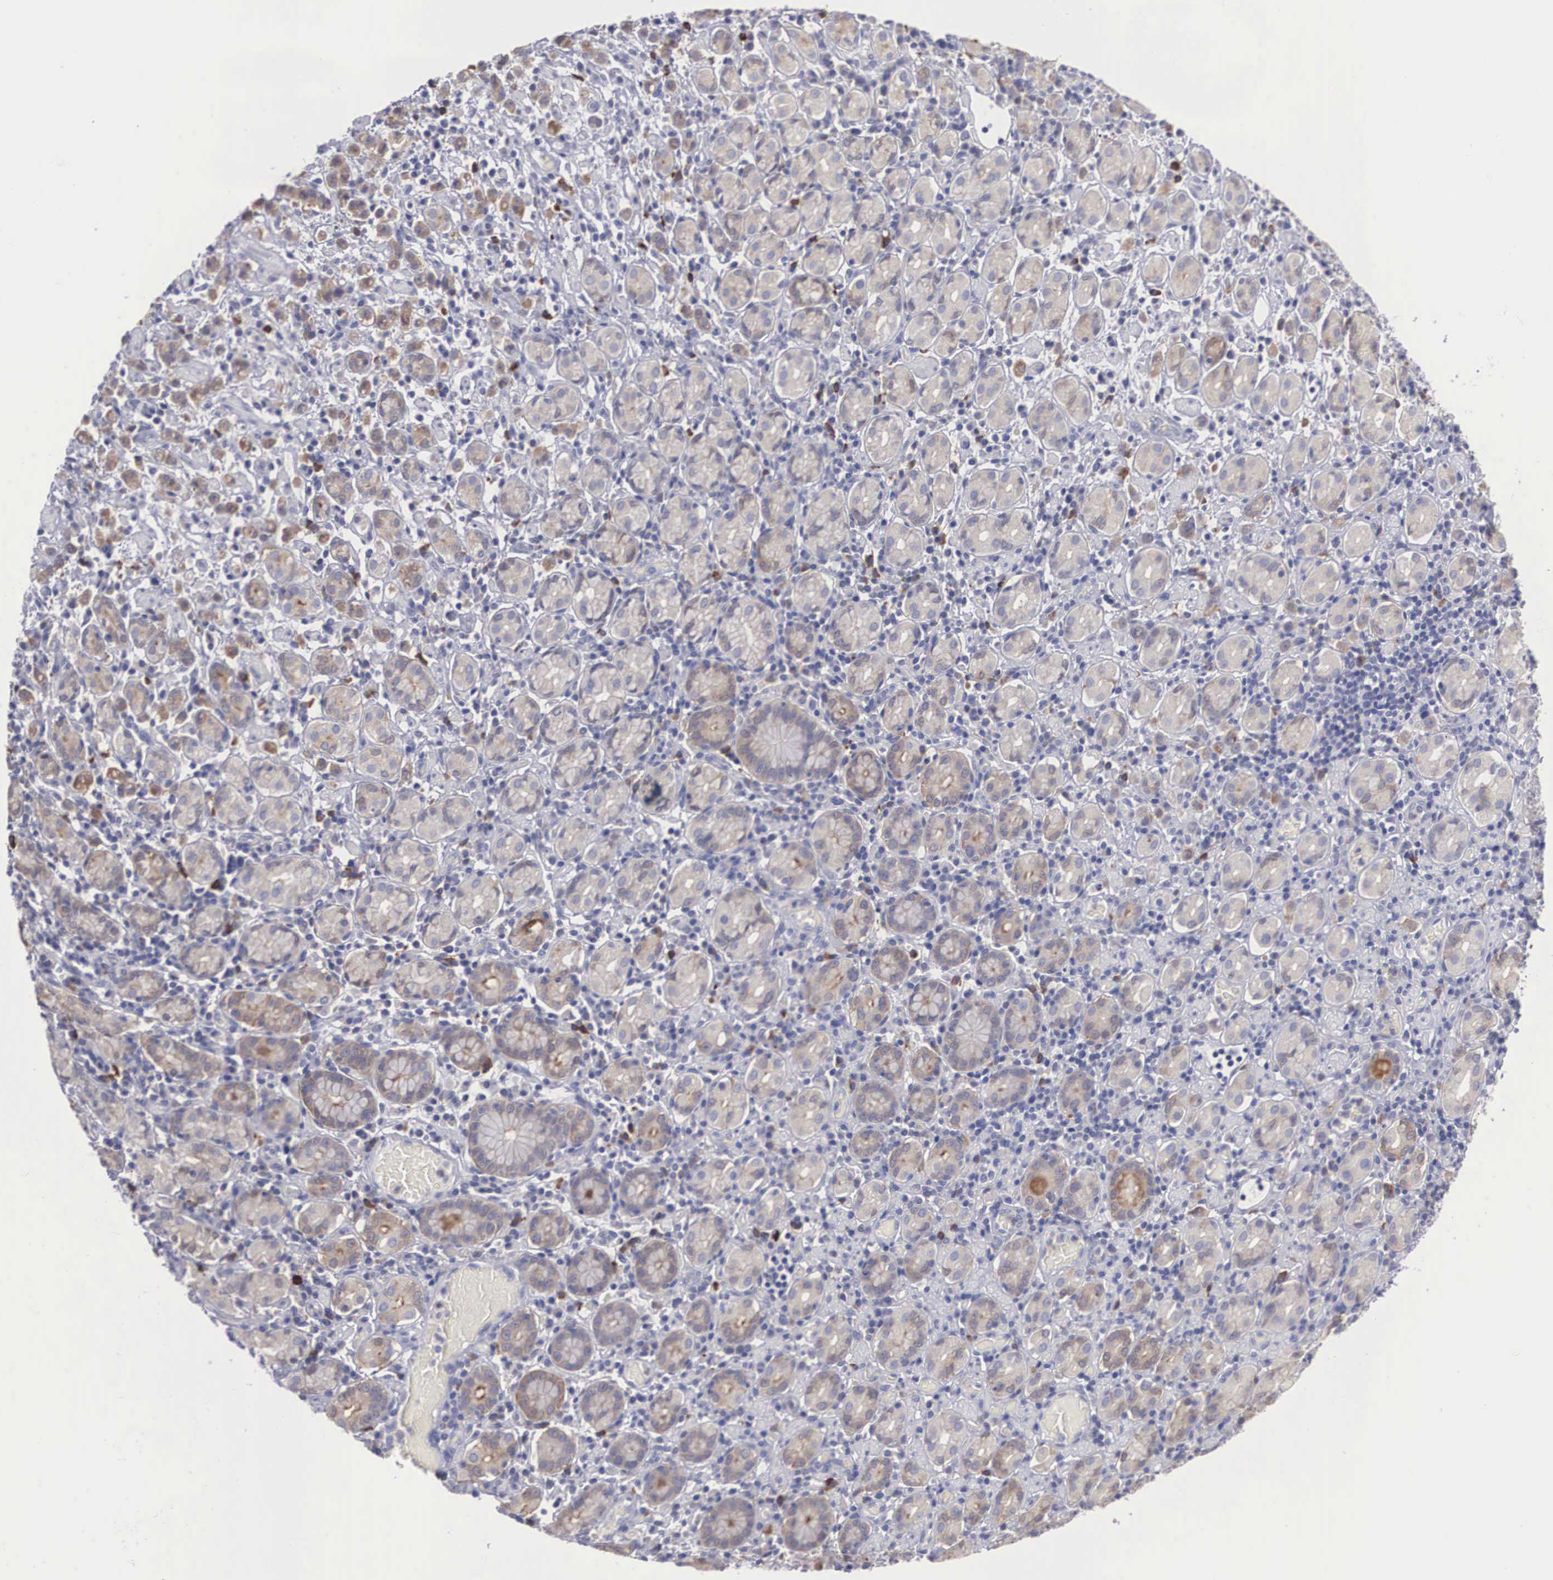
{"staining": {"intensity": "moderate", "quantity": "<25%", "location": "cytoplasmic/membranous"}, "tissue": "stomach cancer", "cell_type": "Tumor cells", "image_type": "cancer", "snomed": [{"axis": "morphology", "description": "Adenocarcinoma, NOS"}, {"axis": "topography", "description": "Stomach, lower"}], "caption": "Immunohistochemical staining of stomach adenocarcinoma displays low levels of moderate cytoplasmic/membranous protein staining in about <25% of tumor cells.", "gene": "REPS2", "patient": {"sex": "male", "age": 88}}